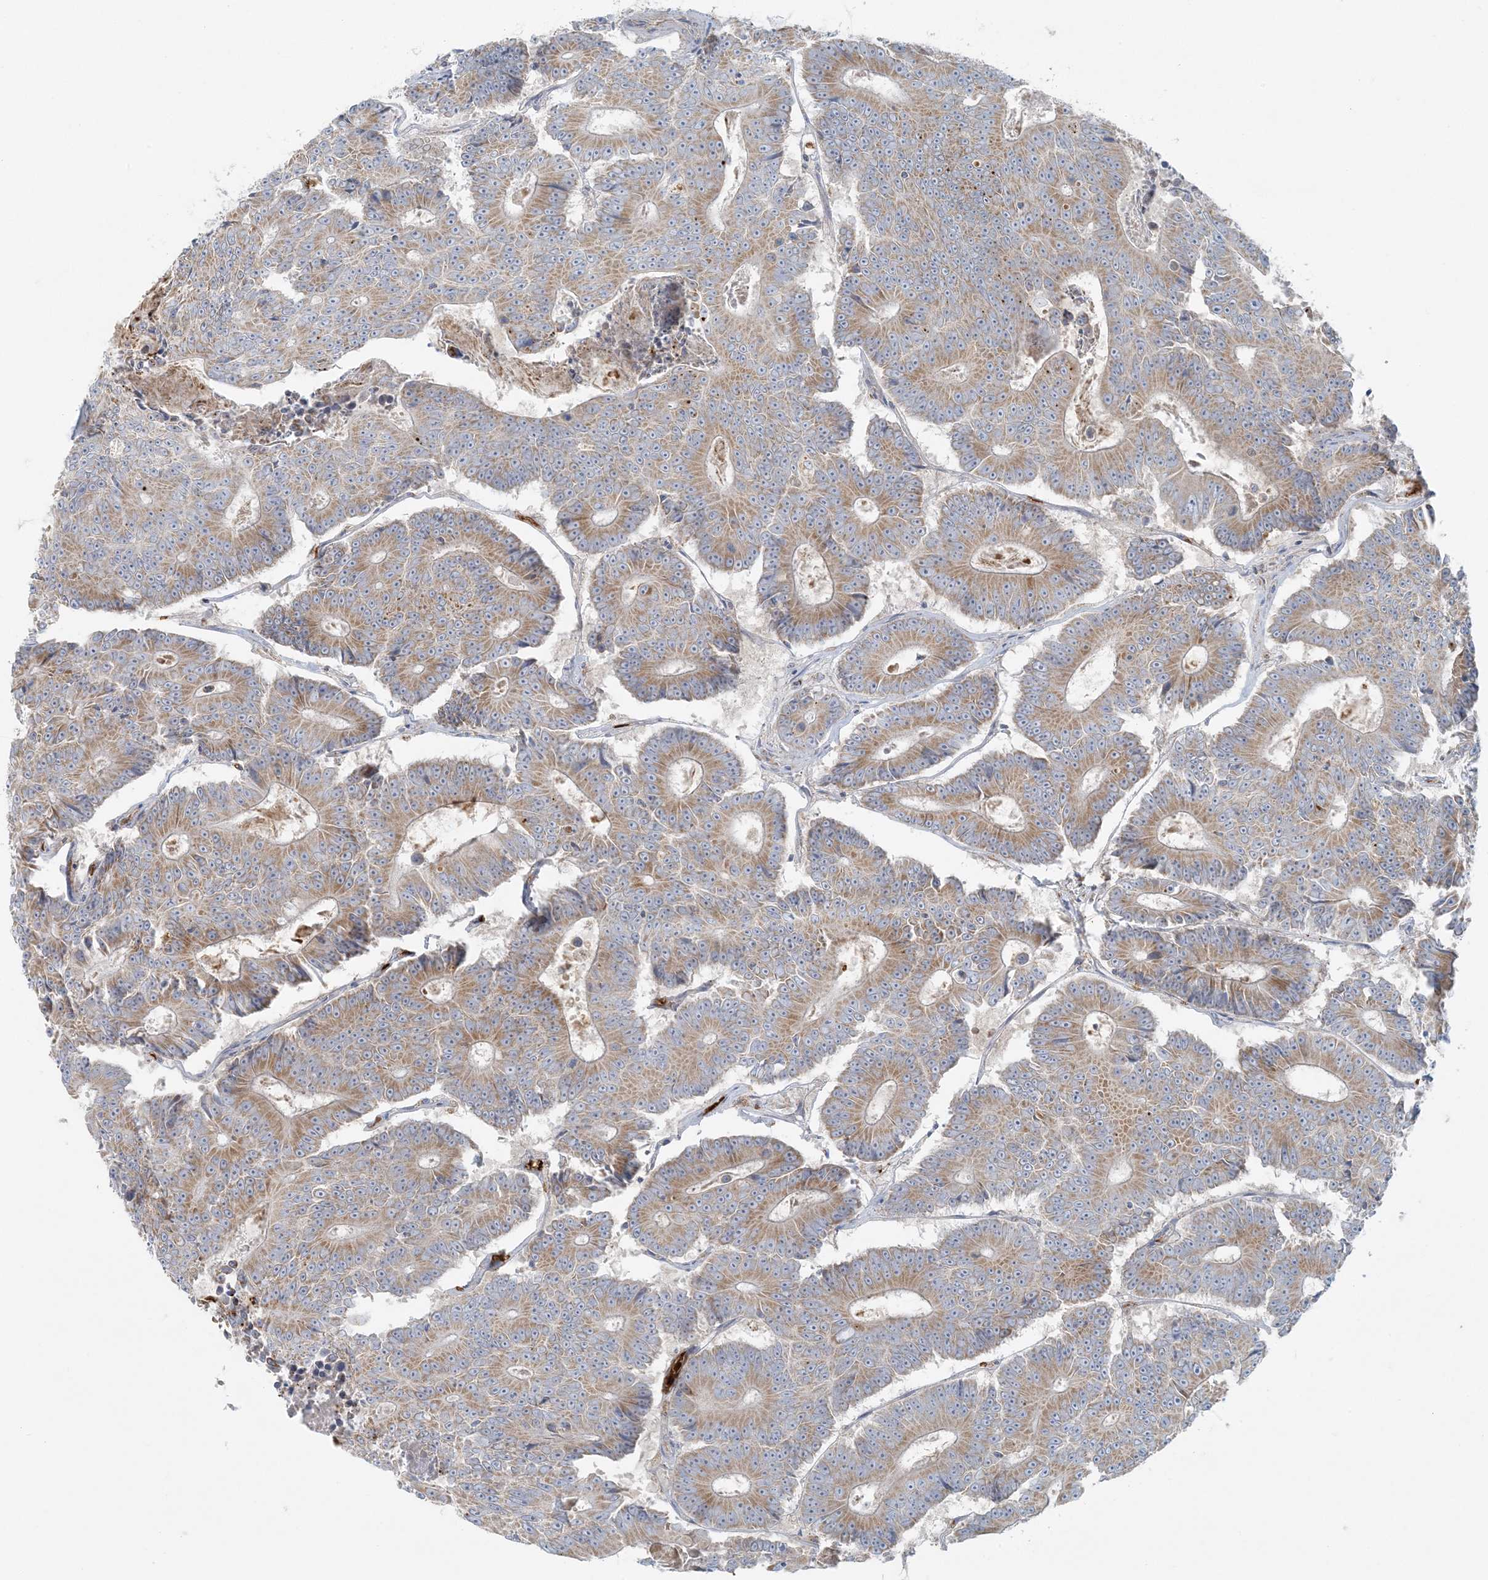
{"staining": {"intensity": "moderate", "quantity": ">75%", "location": "cytoplasmic/membranous"}, "tissue": "colorectal cancer", "cell_type": "Tumor cells", "image_type": "cancer", "snomed": [{"axis": "morphology", "description": "Adenocarcinoma, NOS"}, {"axis": "topography", "description": "Colon"}], "caption": "The histopathology image displays a brown stain indicating the presence of a protein in the cytoplasmic/membranous of tumor cells in colorectal adenocarcinoma.", "gene": "PIK3R4", "patient": {"sex": "male", "age": 83}}